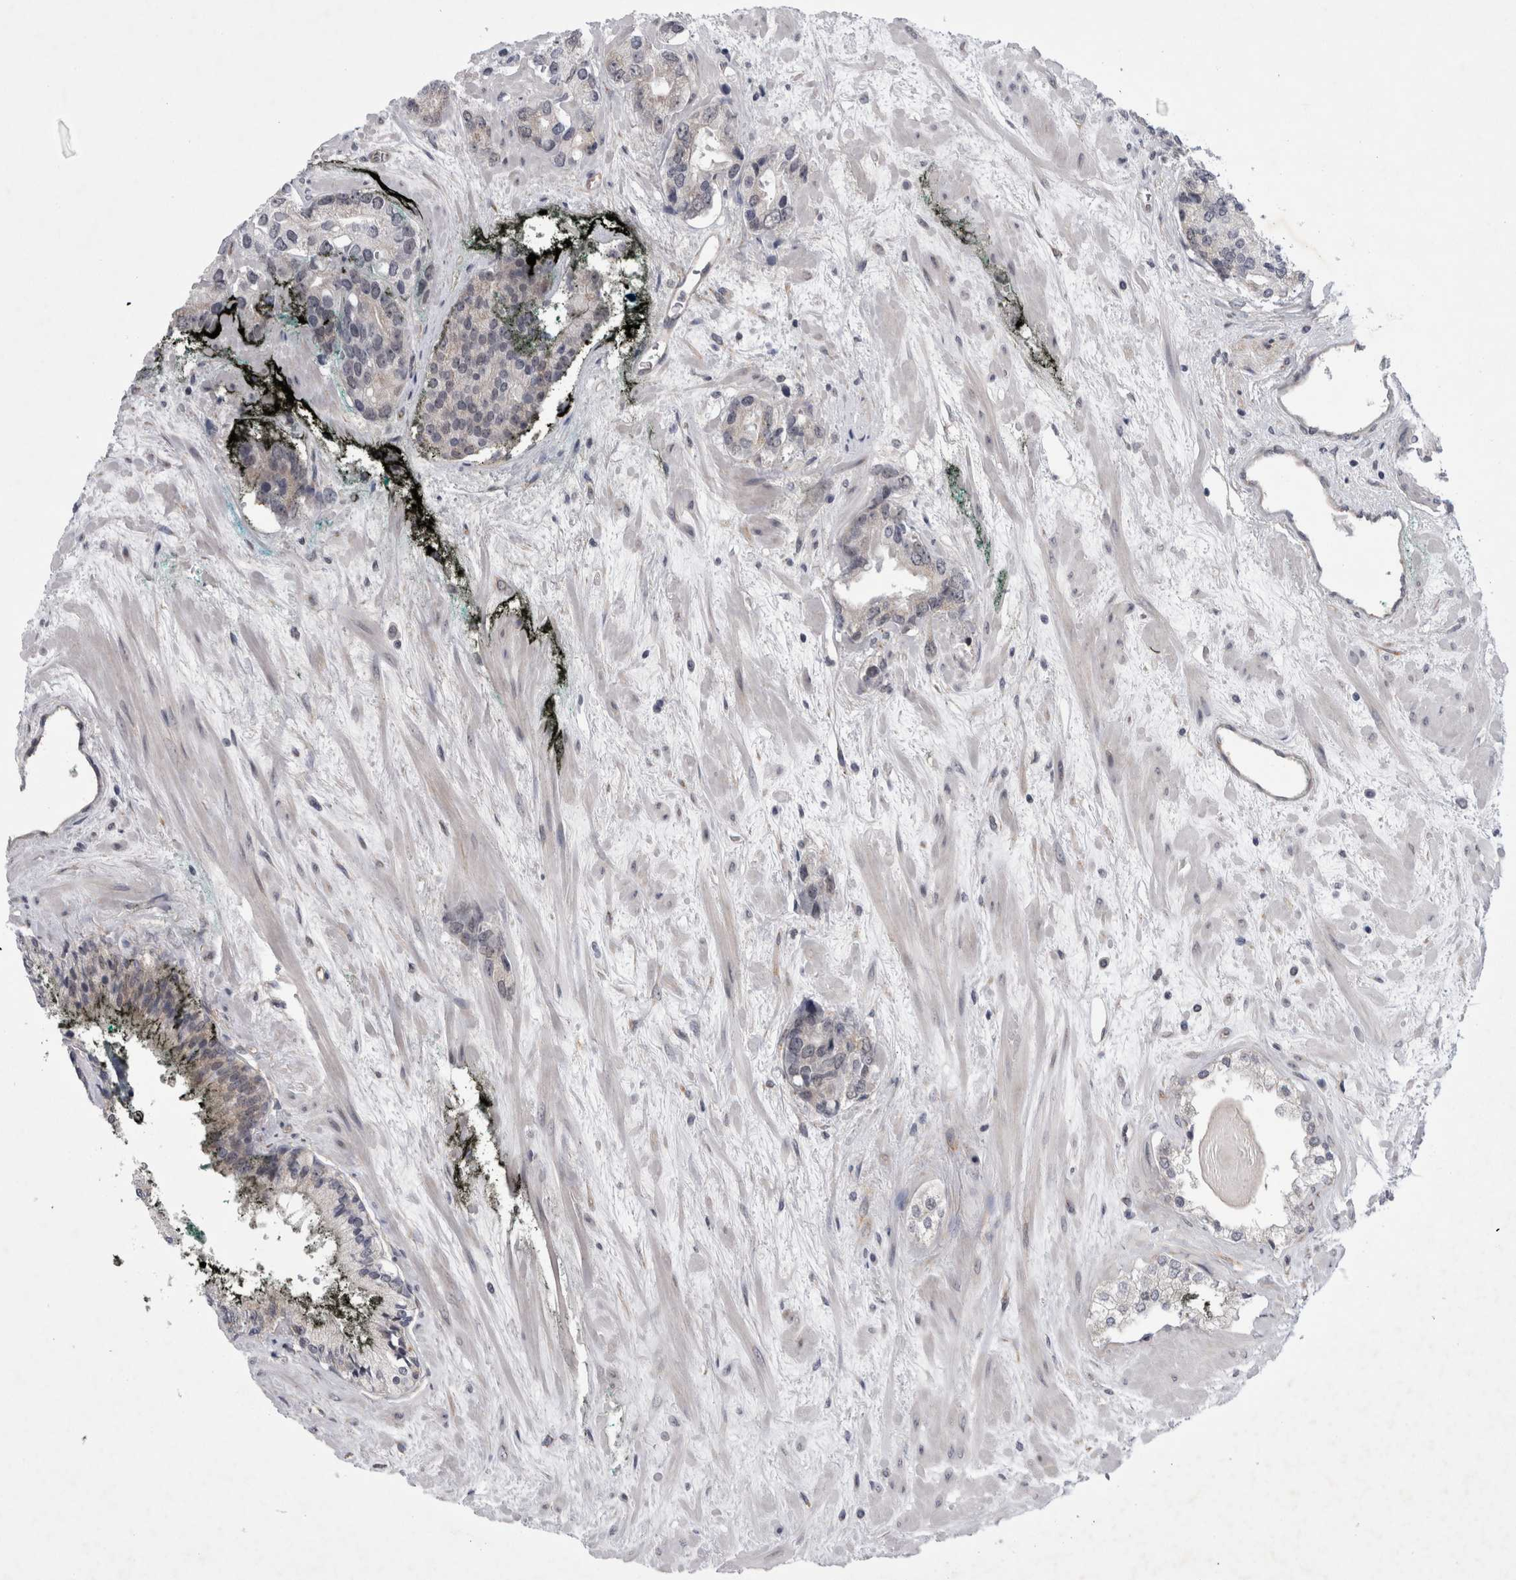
{"staining": {"intensity": "negative", "quantity": "none", "location": "none"}, "tissue": "prostate cancer", "cell_type": "Tumor cells", "image_type": "cancer", "snomed": [{"axis": "morphology", "description": "Adenocarcinoma, High grade"}, {"axis": "topography", "description": "Prostate"}], "caption": "This is an immunohistochemistry (IHC) micrograph of human adenocarcinoma (high-grade) (prostate). There is no positivity in tumor cells.", "gene": "PARP11", "patient": {"sex": "male", "age": 71}}